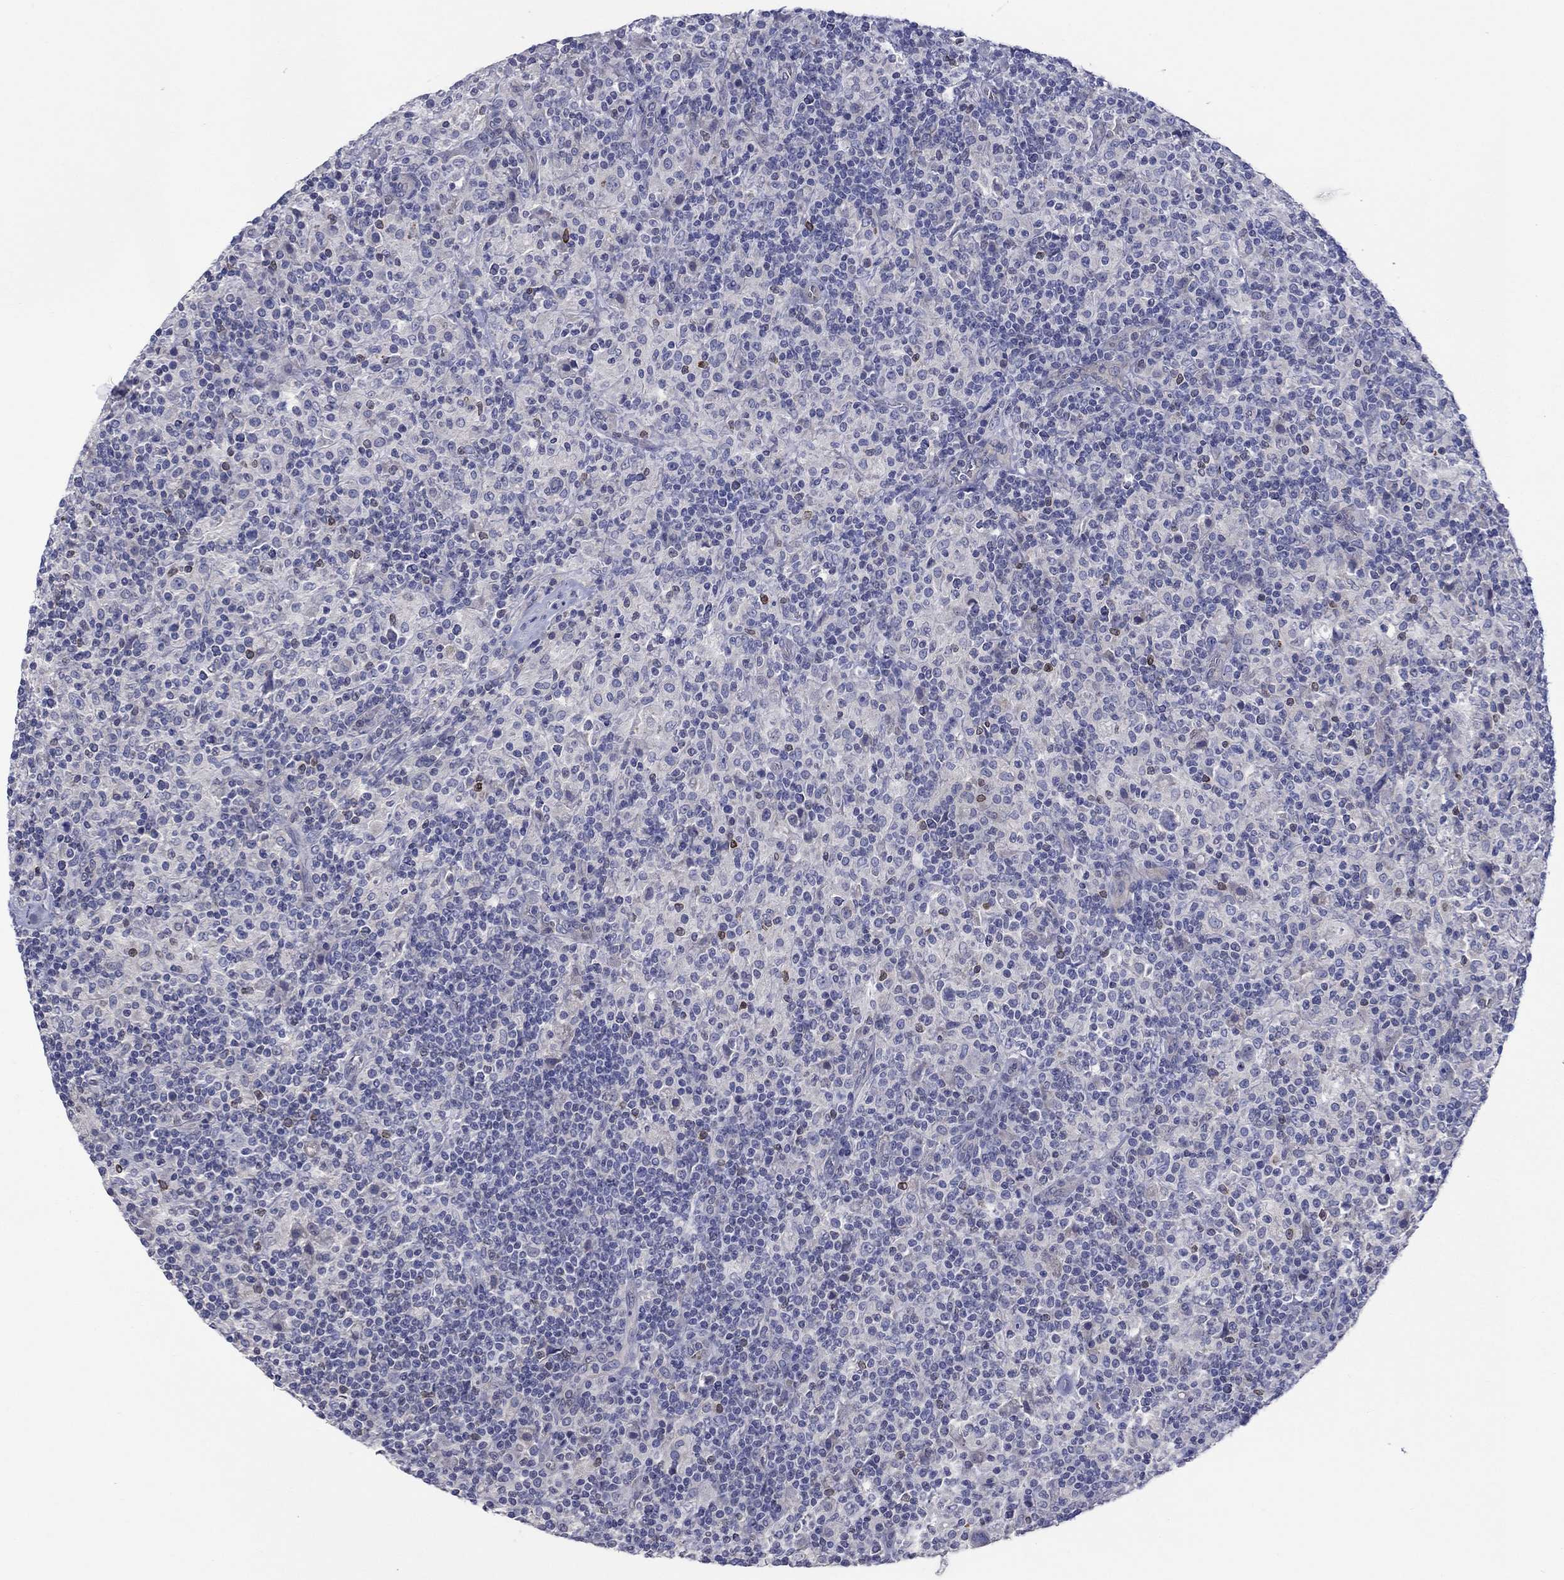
{"staining": {"intensity": "negative", "quantity": "none", "location": "none"}, "tissue": "lymphoma", "cell_type": "Tumor cells", "image_type": "cancer", "snomed": [{"axis": "morphology", "description": "Hodgkin's disease, NOS"}, {"axis": "topography", "description": "Lymph node"}], "caption": "High magnification brightfield microscopy of Hodgkin's disease stained with DAB (3,3'-diaminobenzidine) (brown) and counterstained with hematoxylin (blue): tumor cells show no significant expression.", "gene": "ERMP1", "patient": {"sex": "male", "age": 70}}